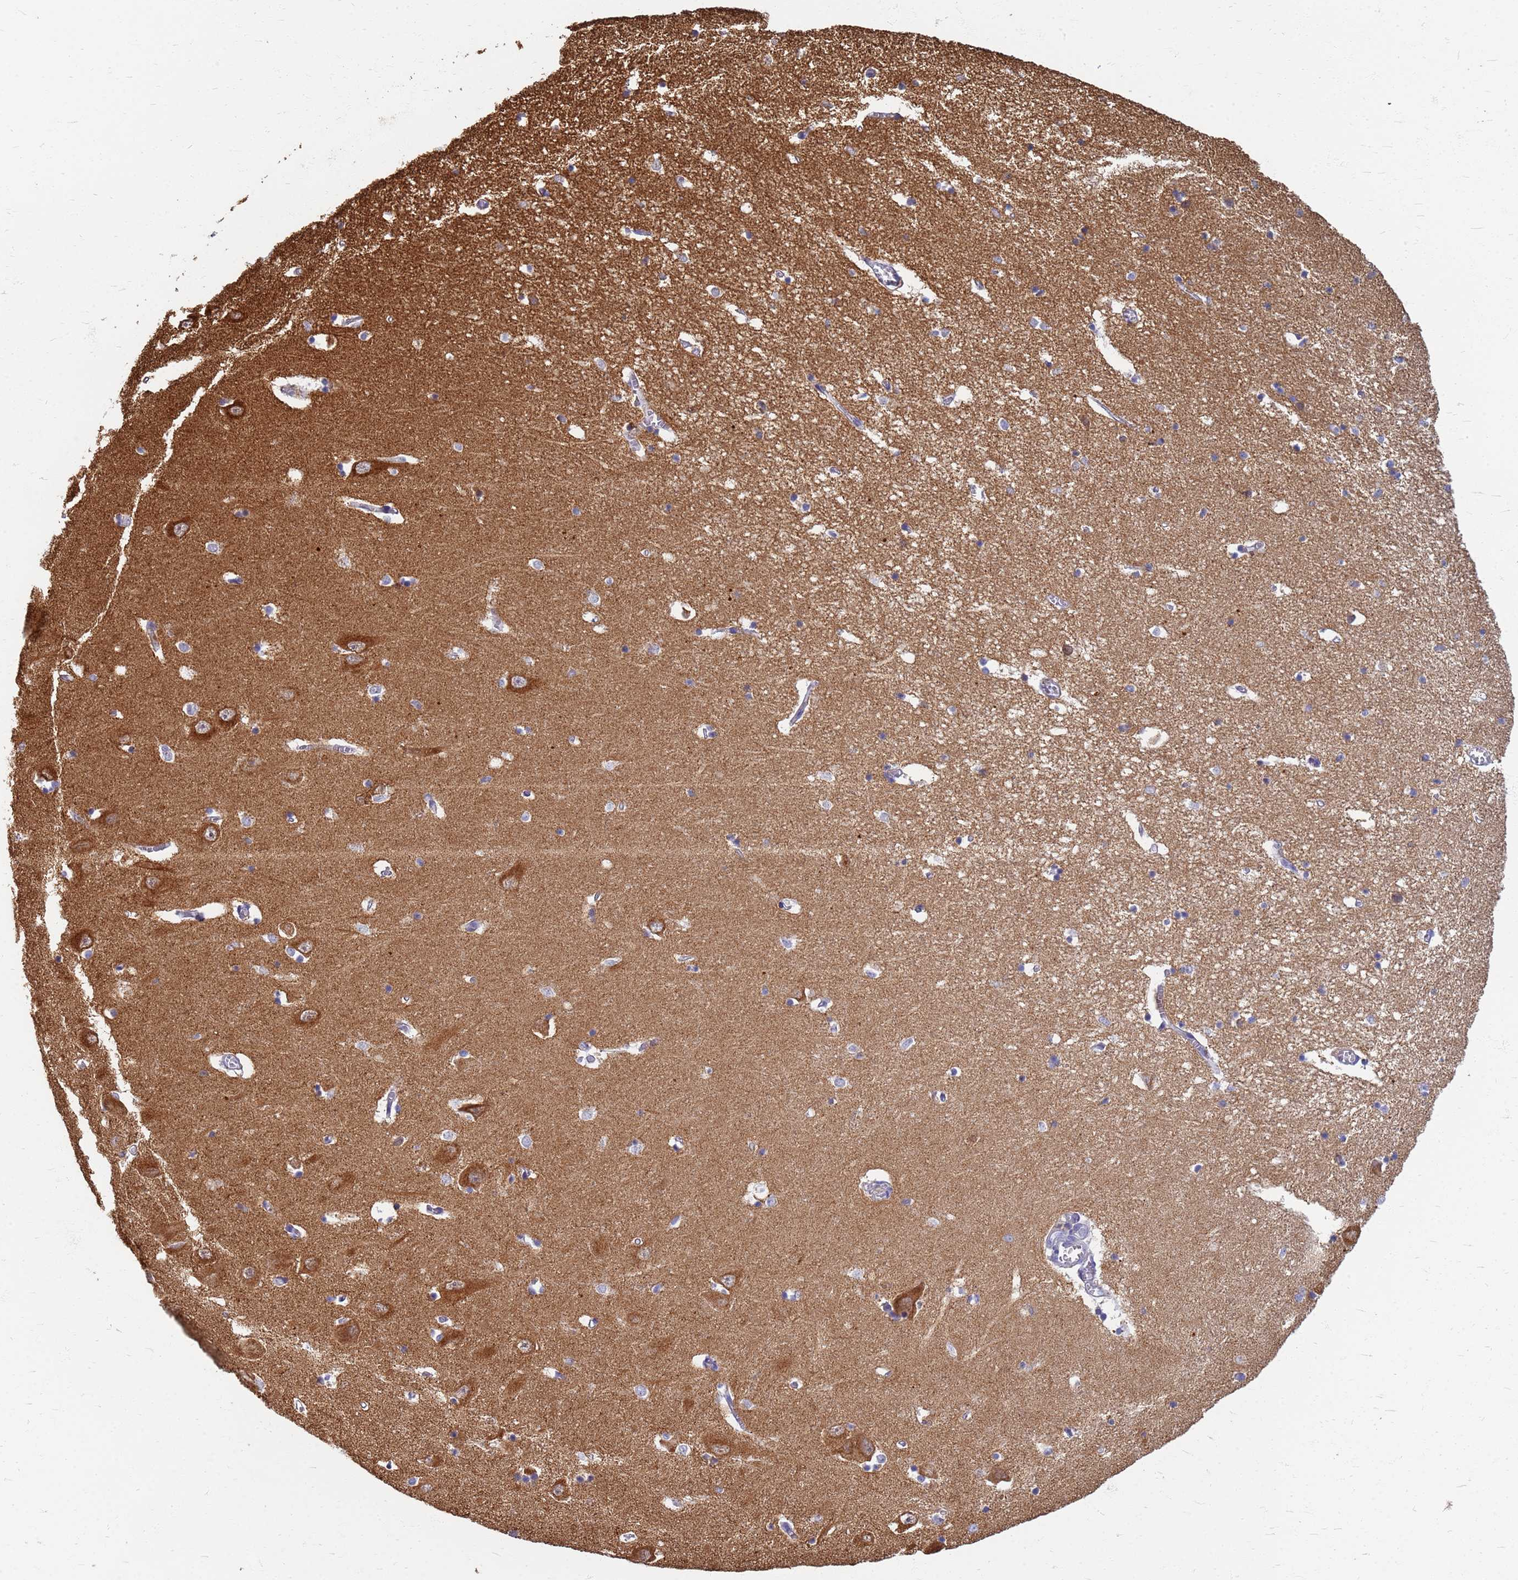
{"staining": {"intensity": "negative", "quantity": "none", "location": "none"}, "tissue": "hippocampus", "cell_type": "Glial cells", "image_type": "normal", "snomed": [{"axis": "morphology", "description": "Normal tissue, NOS"}, {"axis": "topography", "description": "Hippocampus"}], "caption": "Glial cells show no significant protein expression in normal hippocampus. Nuclei are stained in blue.", "gene": "ATP6V1E1", "patient": {"sex": "male", "age": 70}}